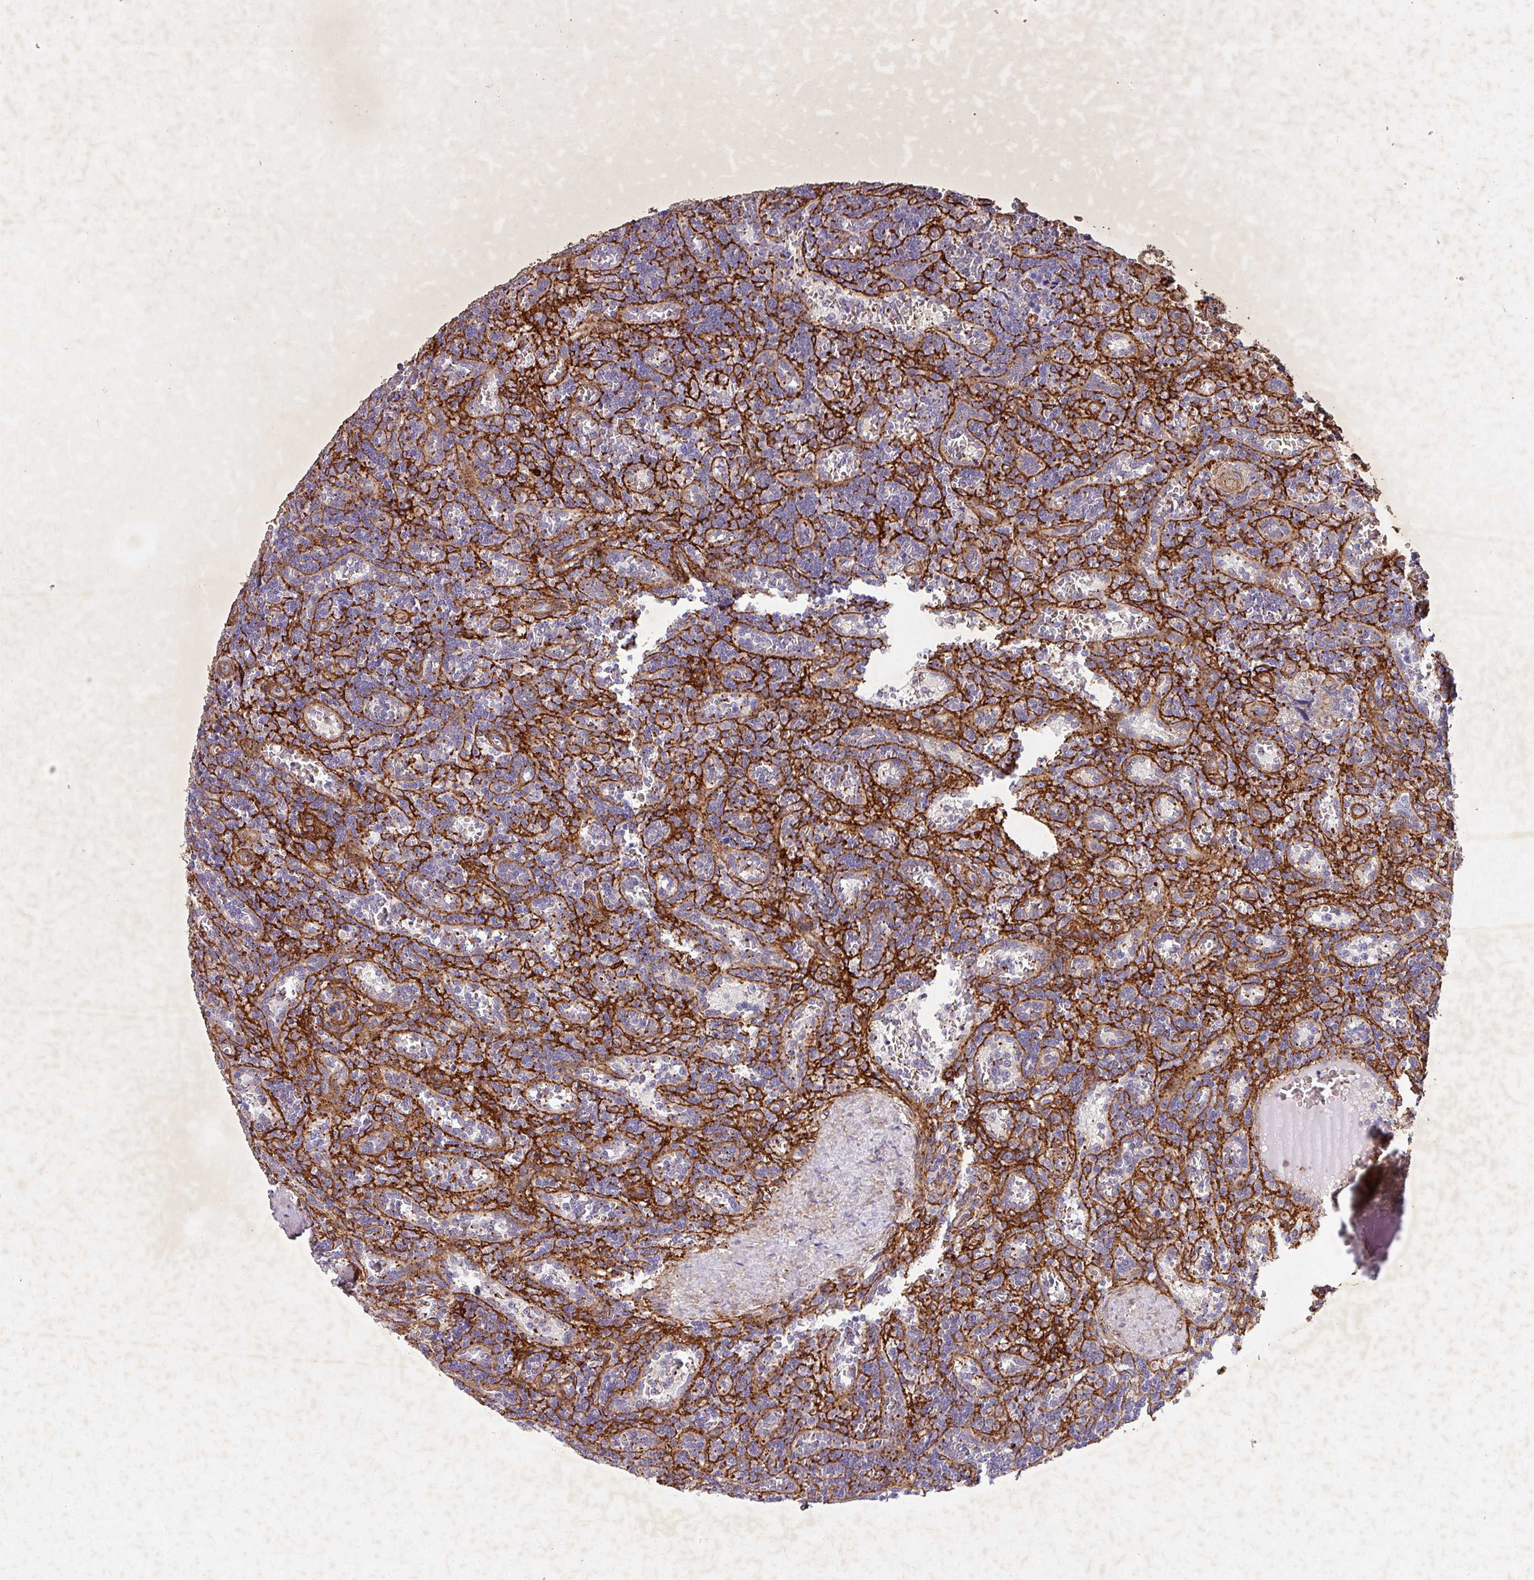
{"staining": {"intensity": "negative", "quantity": "none", "location": "none"}, "tissue": "lymphoma", "cell_type": "Tumor cells", "image_type": "cancer", "snomed": [{"axis": "morphology", "description": "Malignant lymphoma, non-Hodgkin's type, Low grade"}, {"axis": "topography", "description": "Spleen"}], "caption": "Tumor cells are negative for protein expression in human malignant lymphoma, non-Hodgkin's type (low-grade).", "gene": "ATP2C2", "patient": {"sex": "male", "age": 73}}